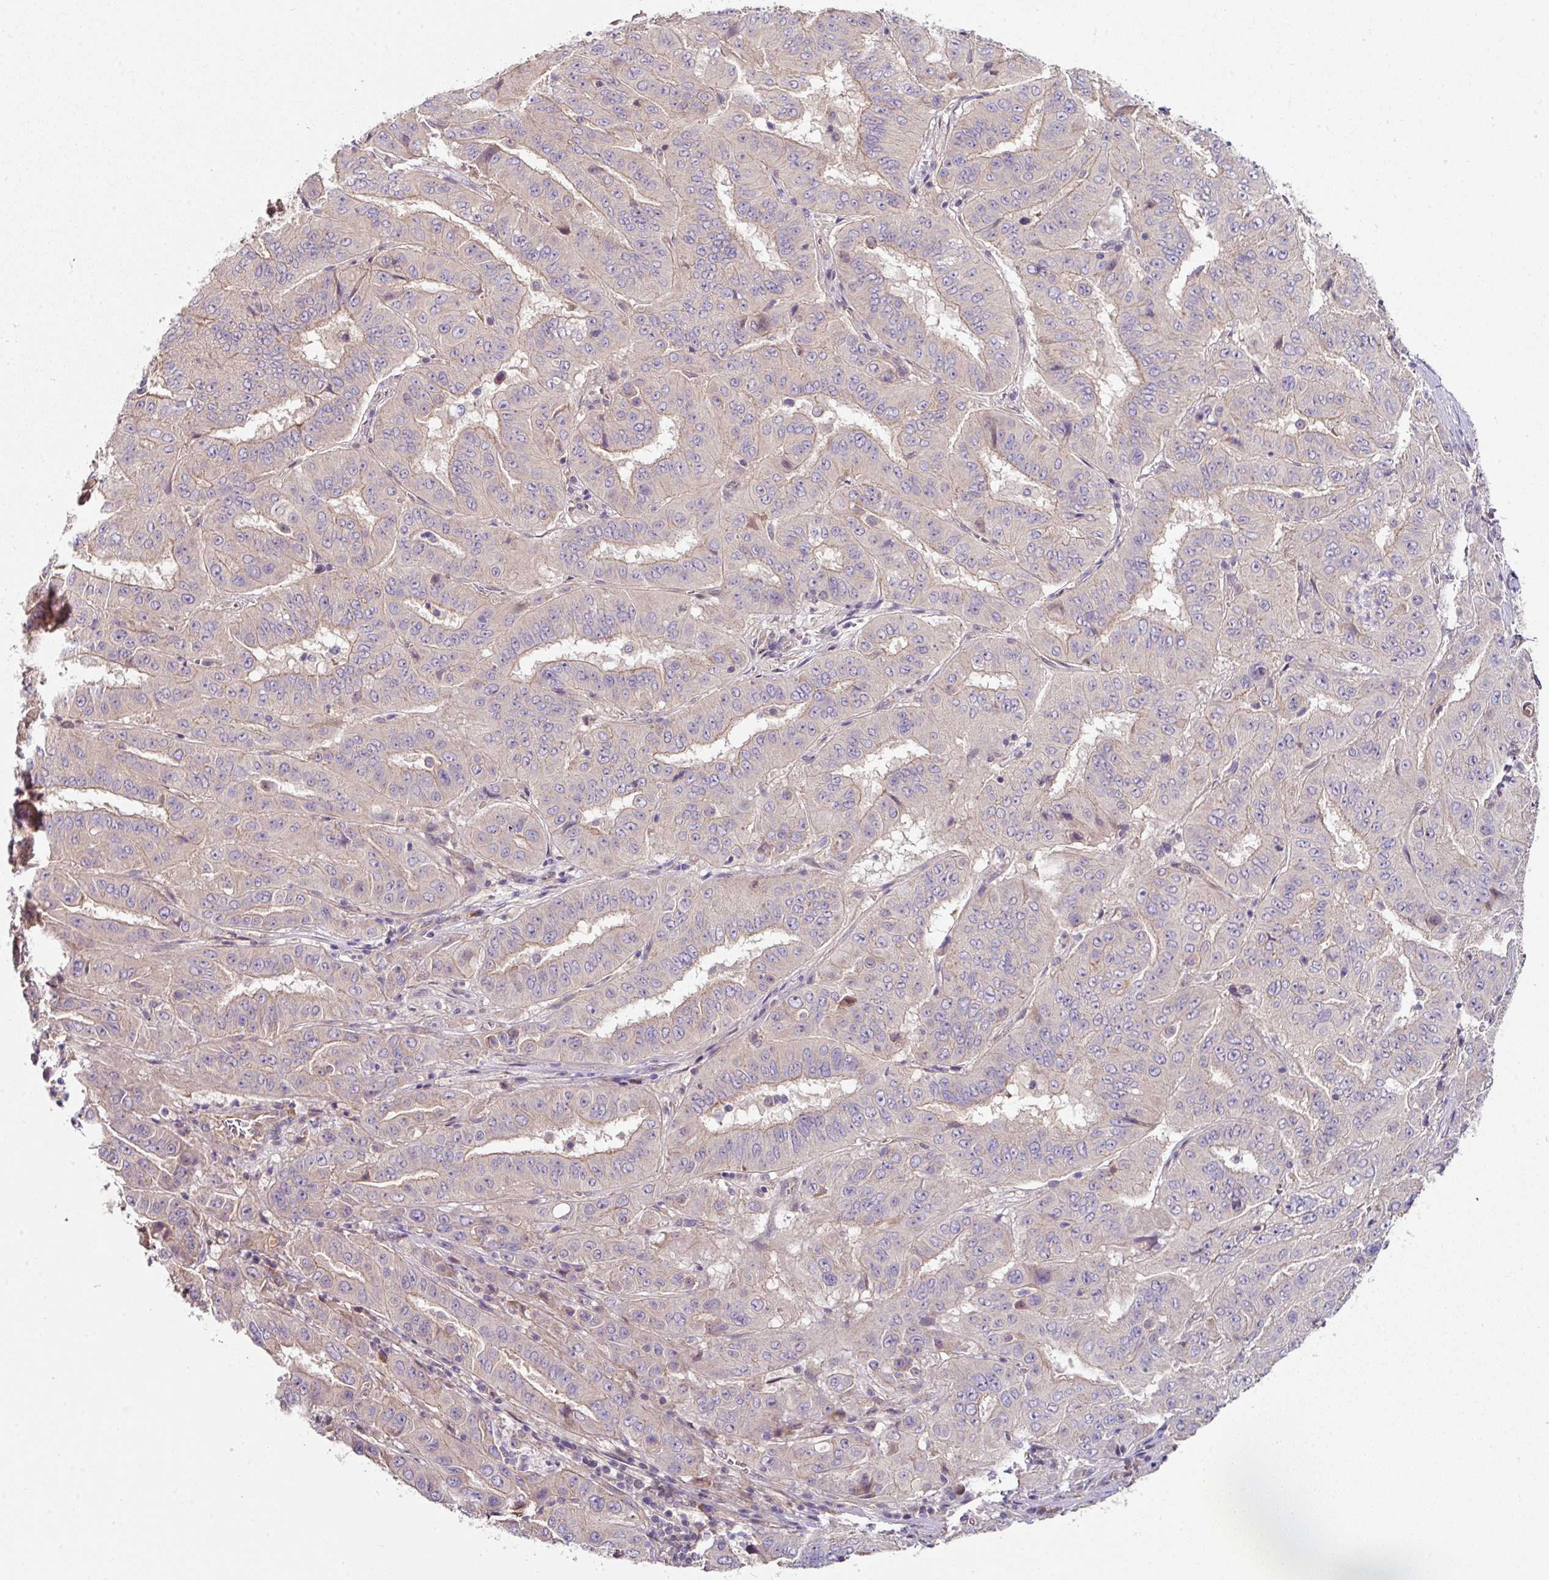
{"staining": {"intensity": "negative", "quantity": "none", "location": "none"}, "tissue": "pancreatic cancer", "cell_type": "Tumor cells", "image_type": "cancer", "snomed": [{"axis": "morphology", "description": "Adenocarcinoma, NOS"}, {"axis": "topography", "description": "Pancreas"}], "caption": "Protein analysis of pancreatic cancer displays no significant positivity in tumor cells.", "gene": "C4orf48", "patient": {"sex": "male", "age": 63}}